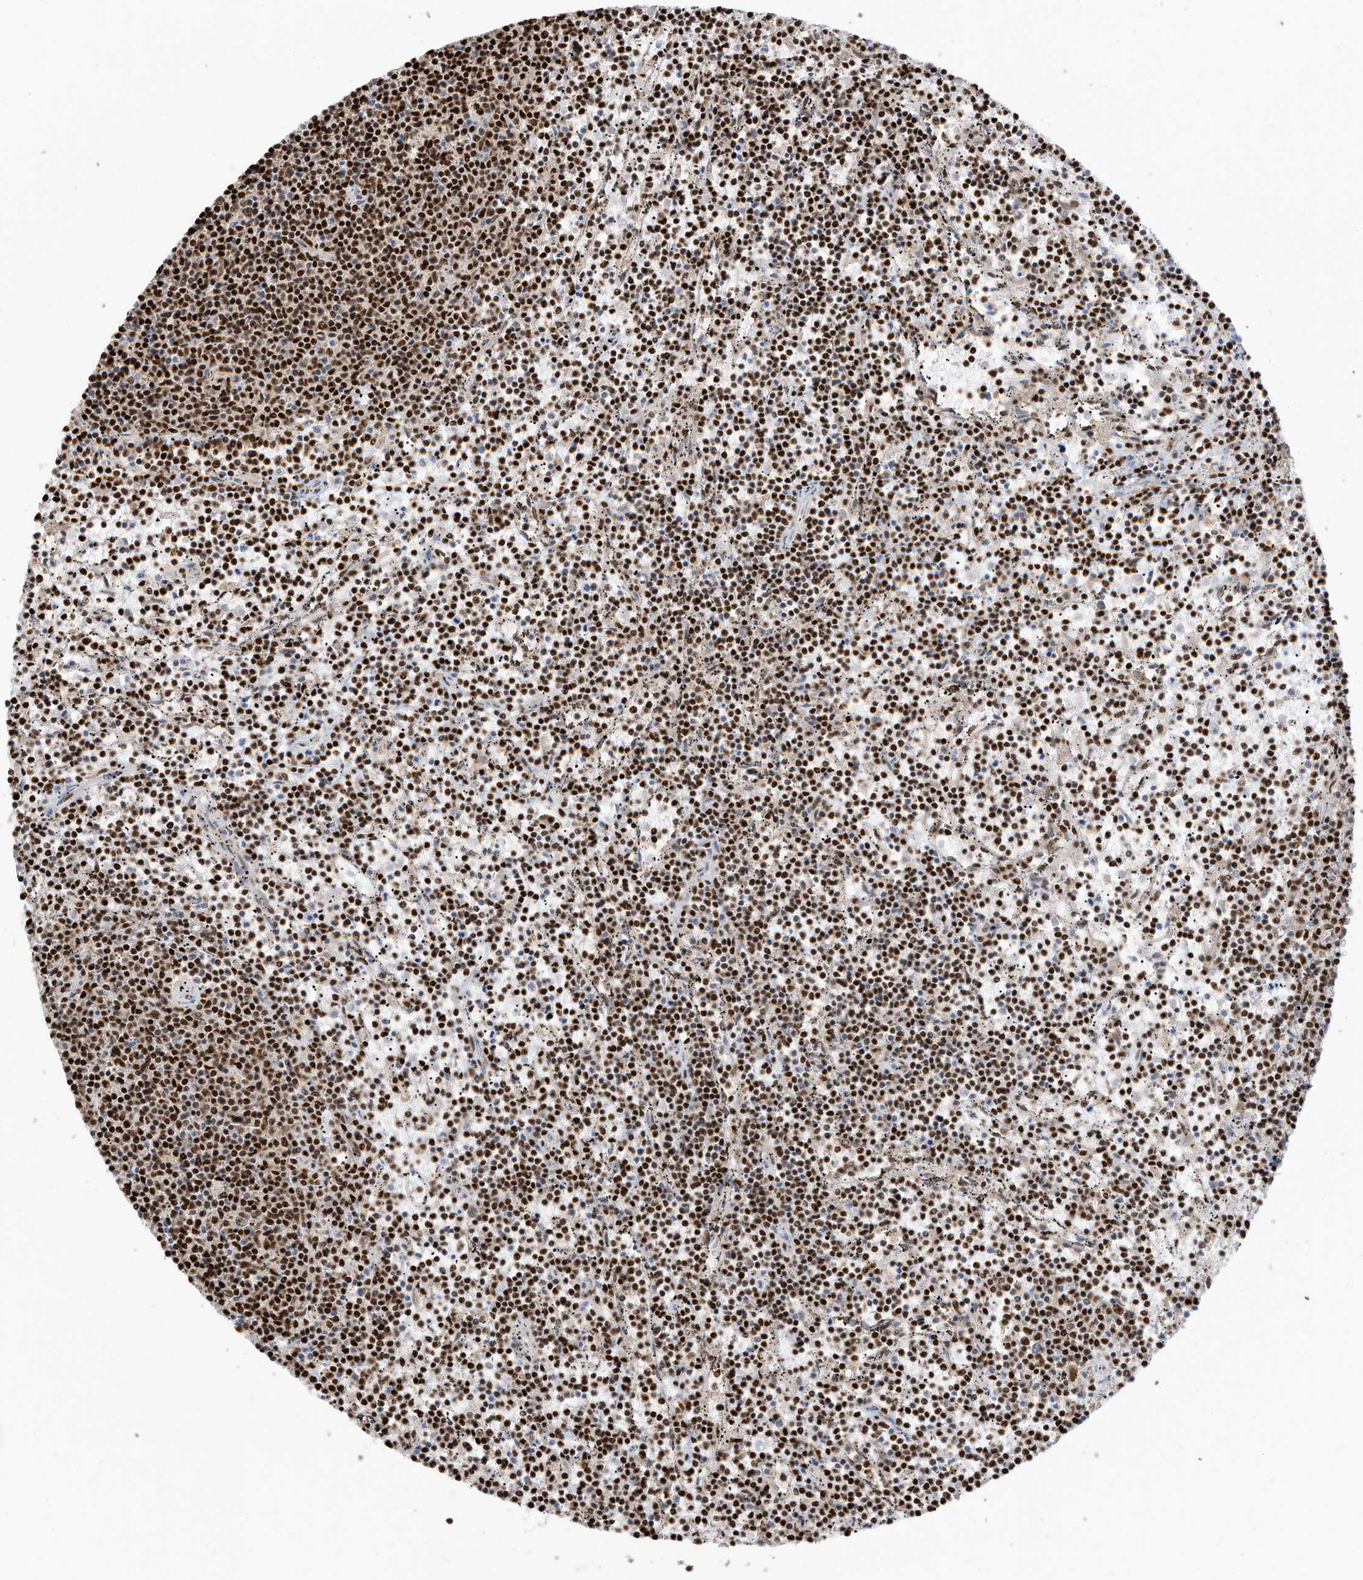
{"staining": {"intensity": "strong", "quantity": ">75%", "location": "nuclear"}, "tissue": "lymphoma", "cell_type": "Tumor cells", "image_type": "cancer", "snomed": [{"axis": "morphology", "description": "Malignant lymphoma, non-Hodgkin's type, Low grade"}, {"axis": "topography", "description": "Spleen"}], "caption": "Immunohistochemical staining of malignant lymphoma, non-Hodgkin's type (low-grade) exhibits high levels of strong nuclear protein staining in approximately >75% of tumor cells. (DAB (3,3'-diaminobenzidine) = brown stain, brightfield microscopy at high magnification).", "gene": "SAMD15", "patient": {"sex": "female", "age": 50}}